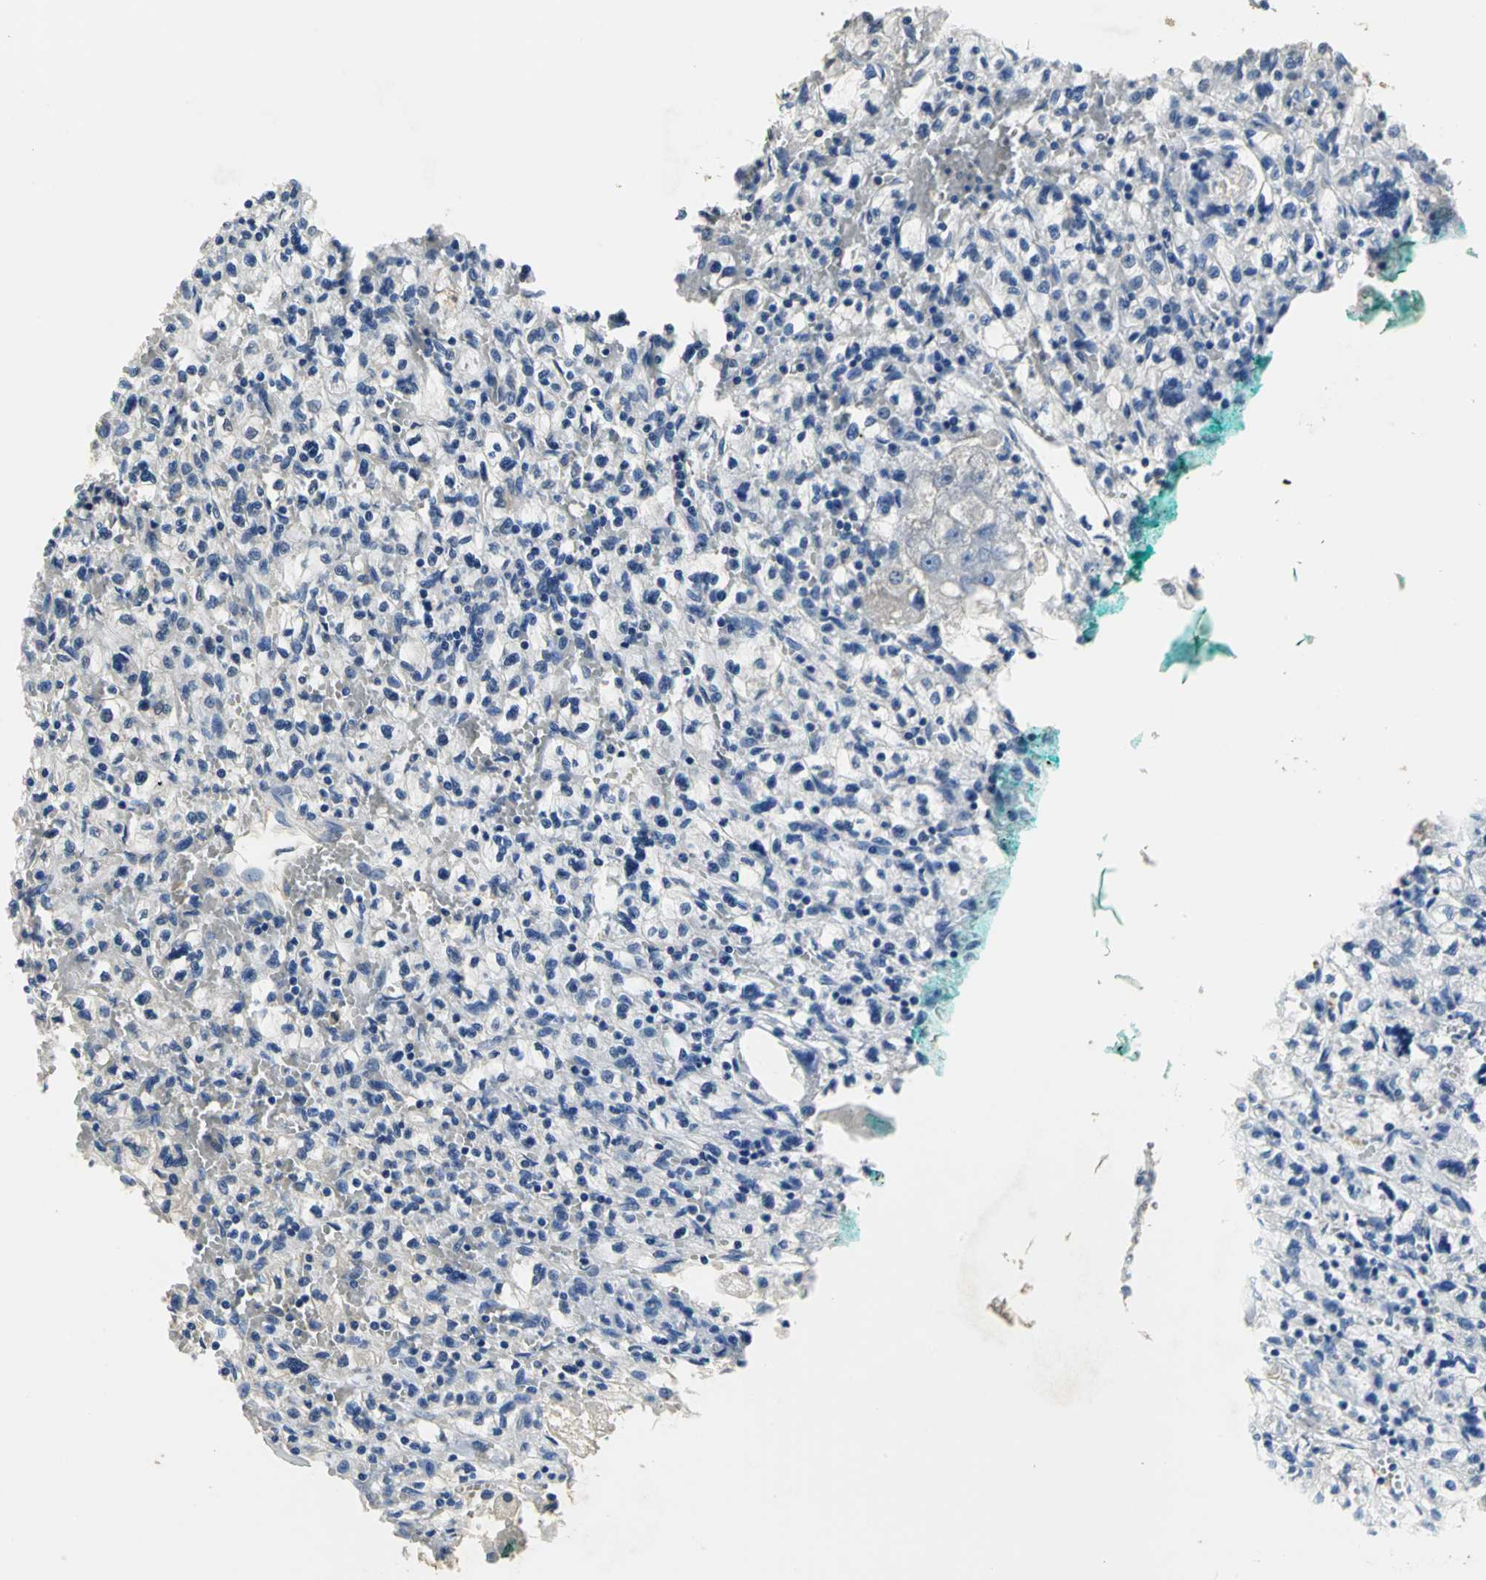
{"staining": {"intensity": "negative", "quantity": "none", "location": "none"}, "tissue": "renal cancer", "cell_type": "Tumor cells", "image_type": "cancer", "snomed": [{"axis": "morphology", "description": "Adenocarcinoma, NOS"}, {"axis": "topography", "description": "Kidney"}], "caption": "The image demonstrates no staining of tumor cells in renal cancer. (DAB (3,3'-diaminobenzidine) IHC visualized using brightfield microscopy, high magnification).", "gene": "GYG2", "patient": {"sex": "female", "age": 83}}